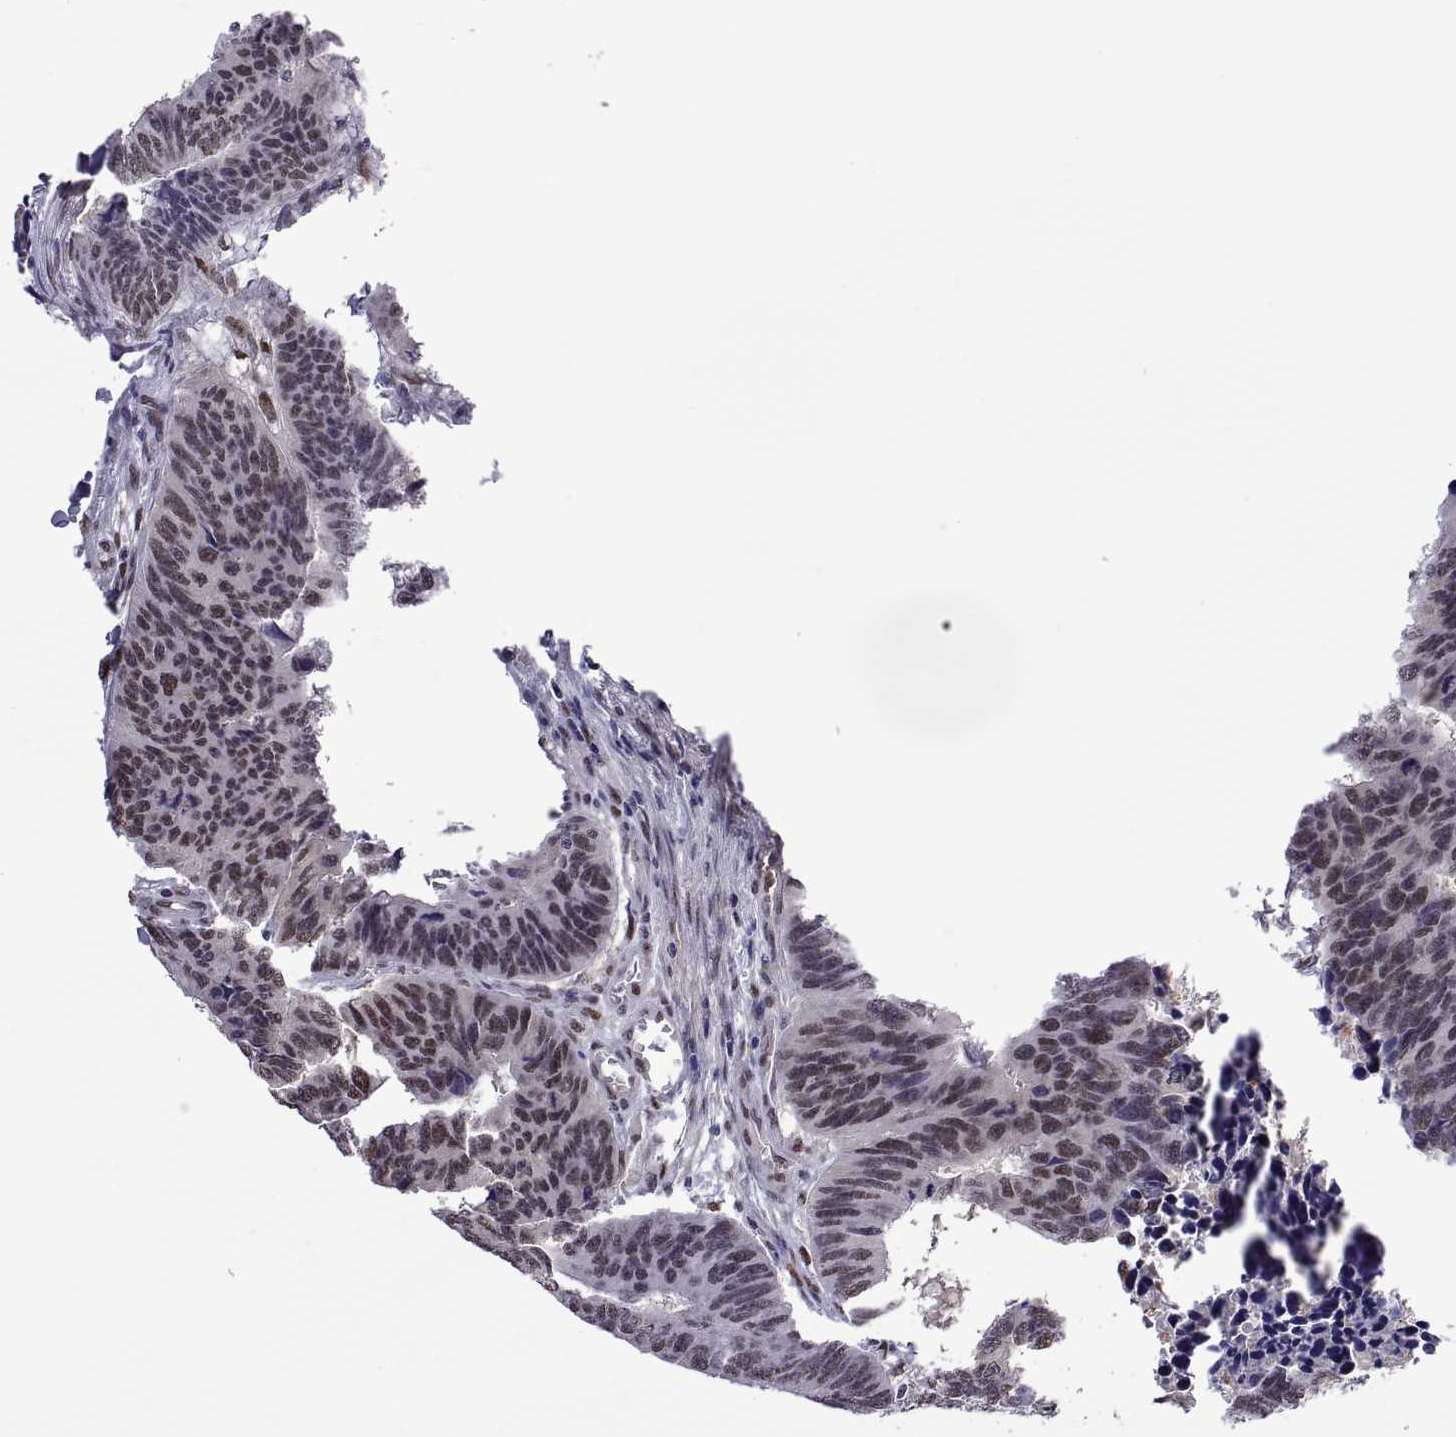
{"staining": {"intensity": "weak", "quantity": "<25%", "location": "nuclear"}, "tissue": "colorectal cancer", "cell_type": "Tumor cells", "image_type": "cancer", "snomed": [{"axis": "morphology", "description": "Adenocarcinoma, NOS"}, {"axis": "topography", "description": "Rectum"}], "caption": "The photomicrograph demonstrates no staining of tumor cells in colorectal adenocarcinoma.", "gene": "NR4A1", "patient": {"sex": "female", "age": 85}}